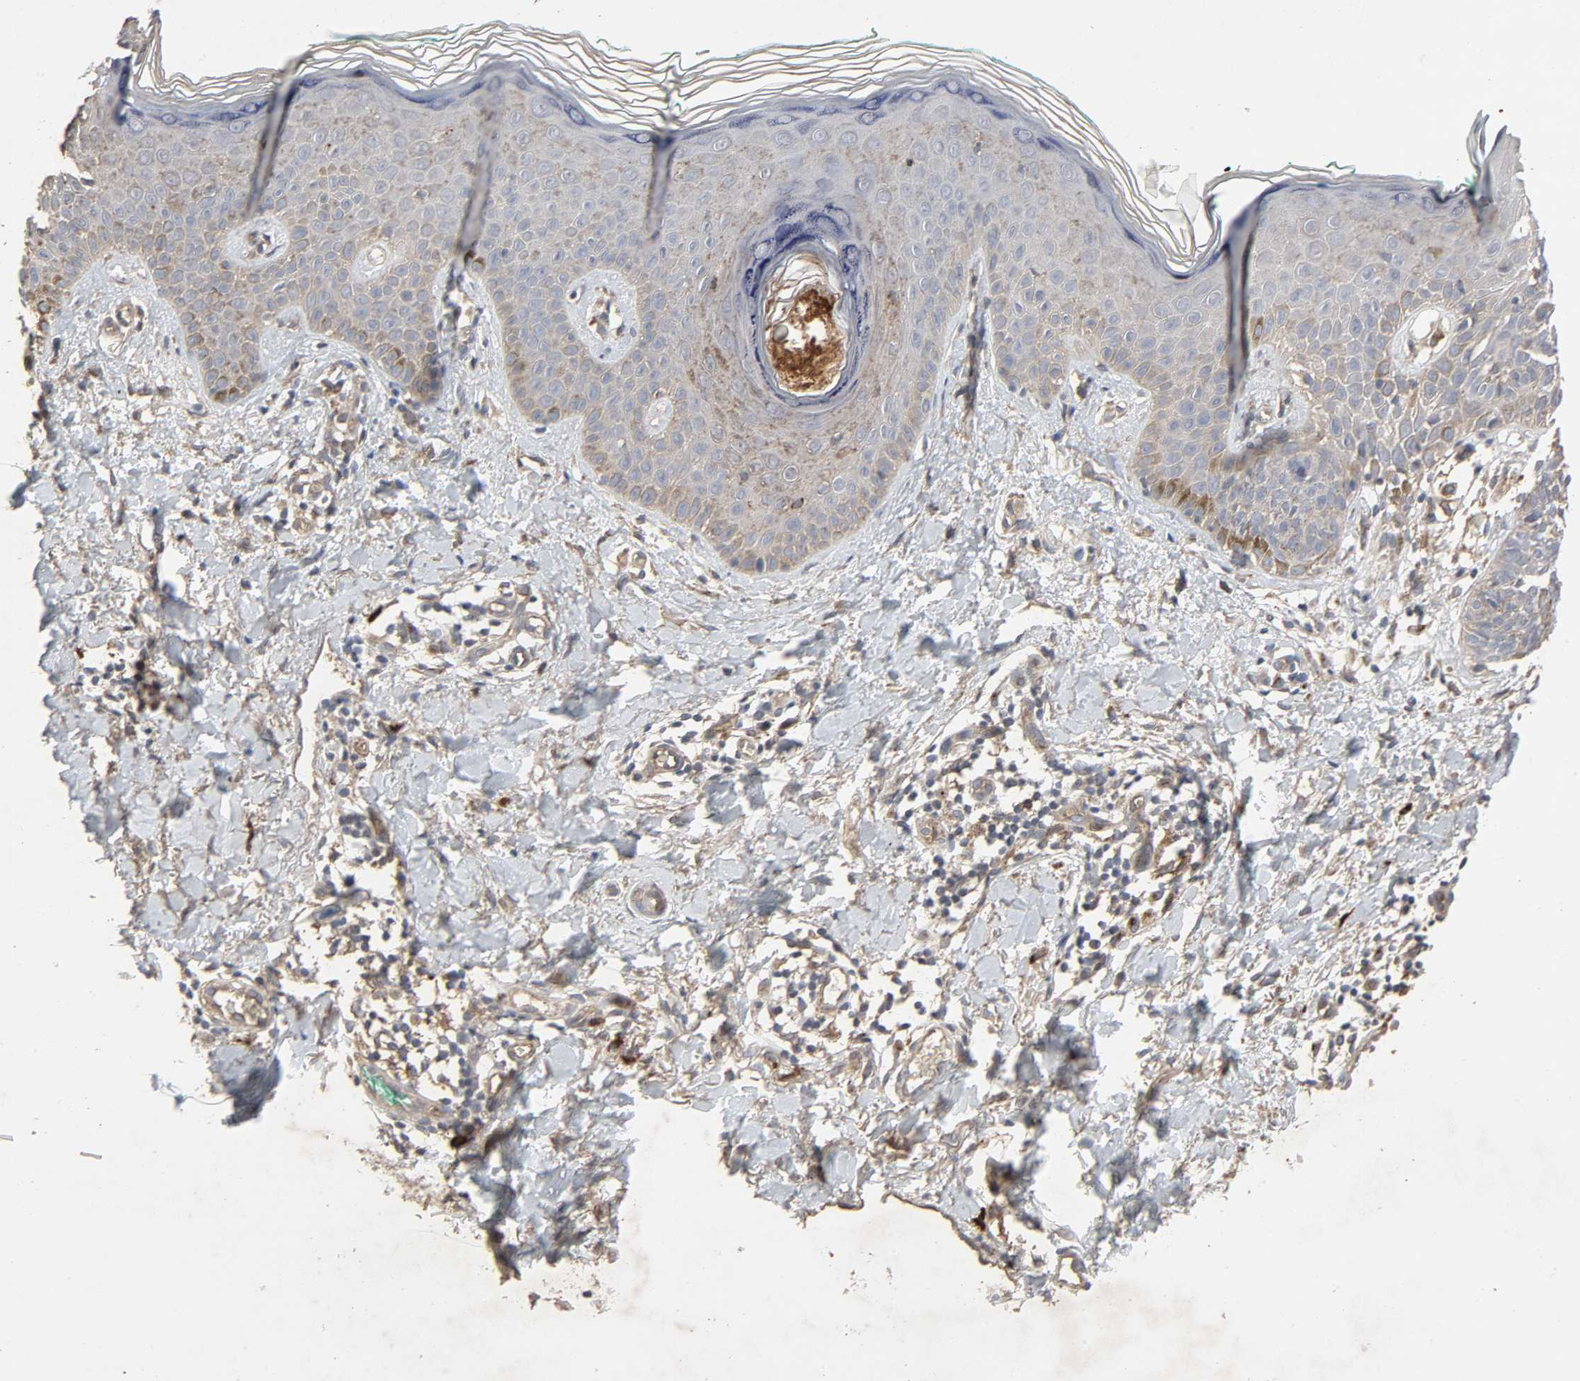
{"staining": {"intensity": "weak", "quantity": "25%-75%", "location": "cytoplasmic/membranous"}, "tissue": "skin cancer", "cell_type": "Tumor cells", "image_type": "cancer", "snomed": [{"axis": "morphology", "description": "Basal cell carcinoma"}, {"axis": "topography", "description": "Skin"}], "caption": "DAB immunohistochemical staining of human skin cancer demonstrates weak cytoplasmic/membranous protein staining in approximately 25%-75% of tumor cells.", "gene": "ADCY4", "patient": {"sex": "female", "age": 58}}